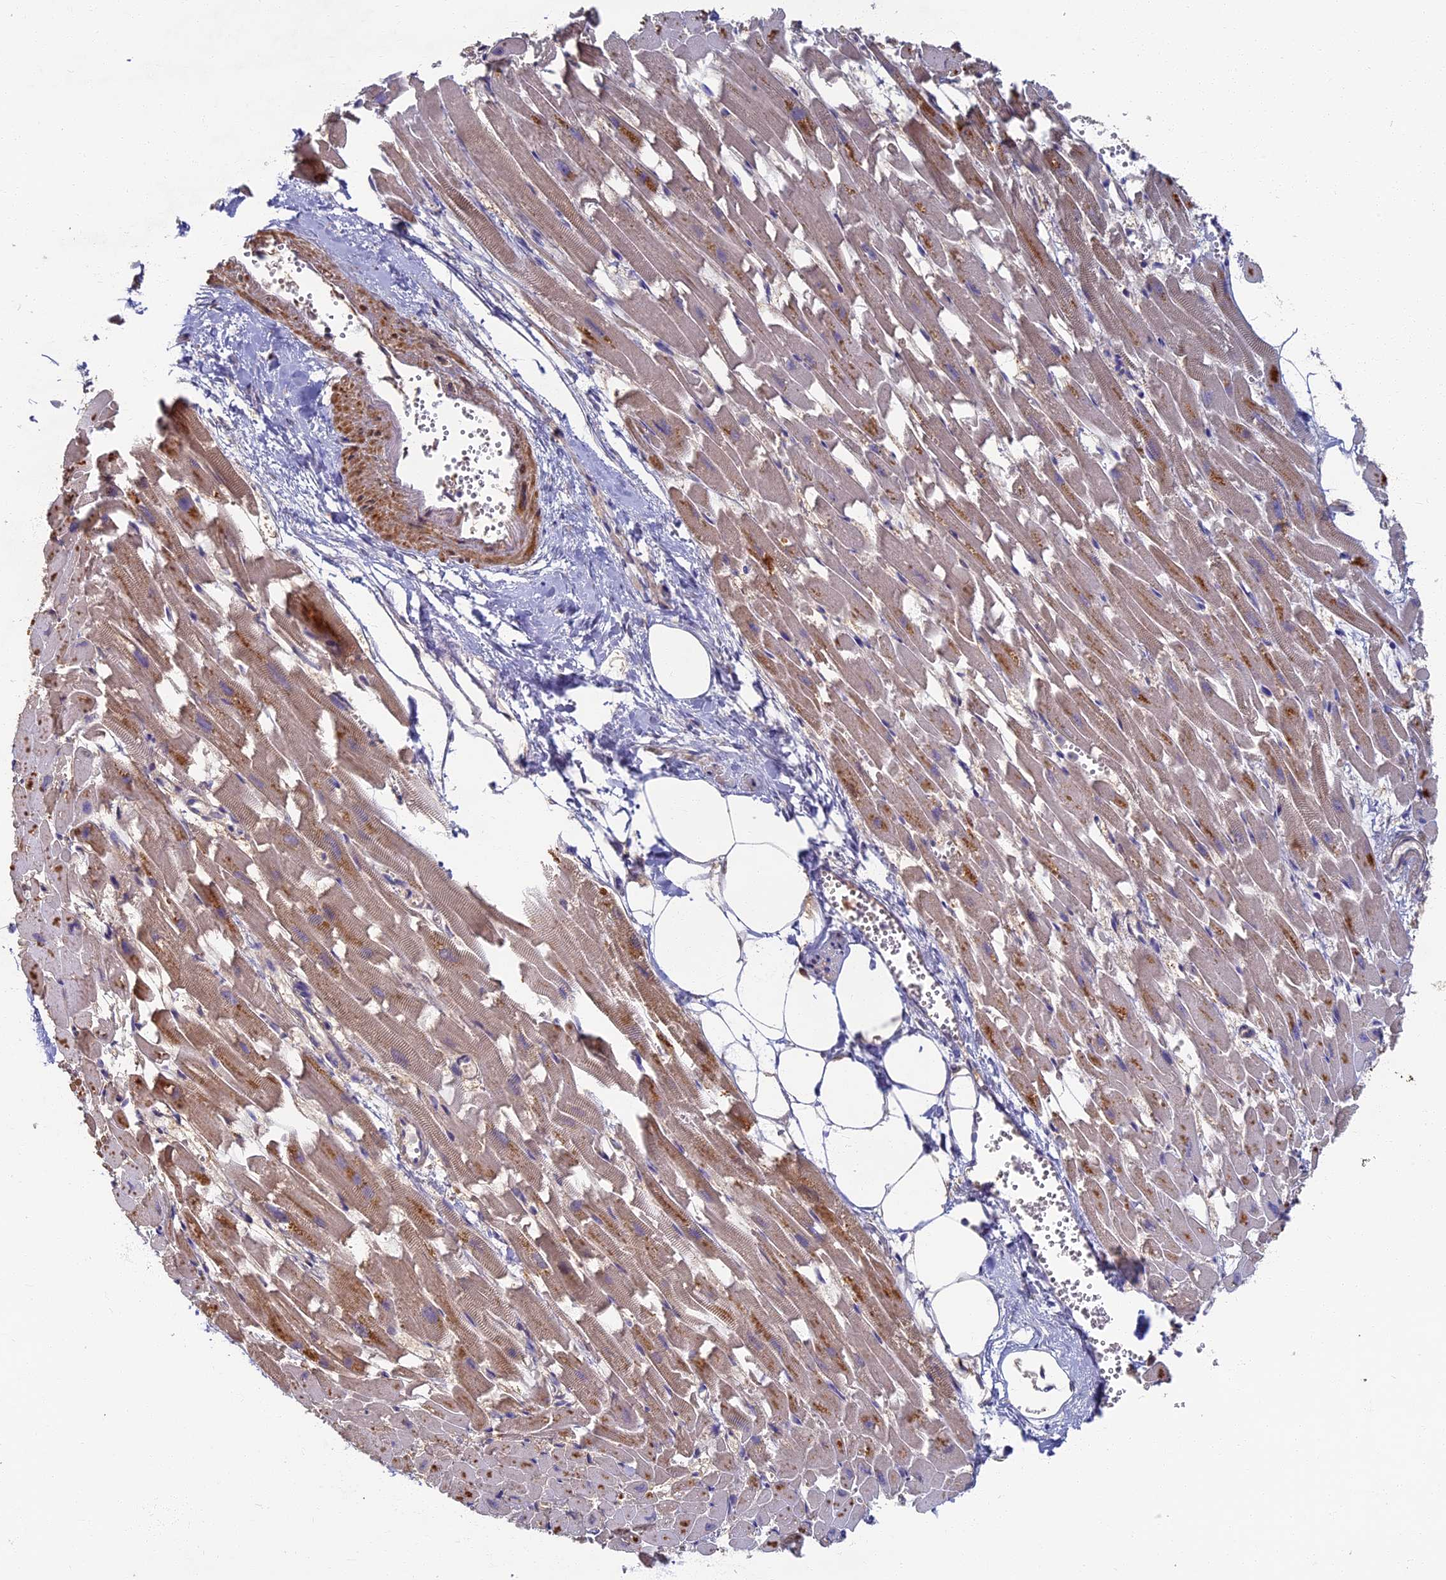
{"staining": {"intensity": "weak", "quantity": "25%-75%", "location": "cytoplasmic/membranous"}, "tissue": "heart muscle", "cell_type": "Cardiomyocytes", "image_type": "normal", "snomed": [{"axis": "morphology", "description": "Normal tissue, NOS"}, {"axis": "topography", "description": "Heart"}], "caption": "Heart muscle stained with a brown dye reveals weak cytoplasmic/membranous positive expression in approximately 25%-75% of cardiomyocytes.", "gene": "RSPH3", "patient": {"sex": "female", "age": 64}}